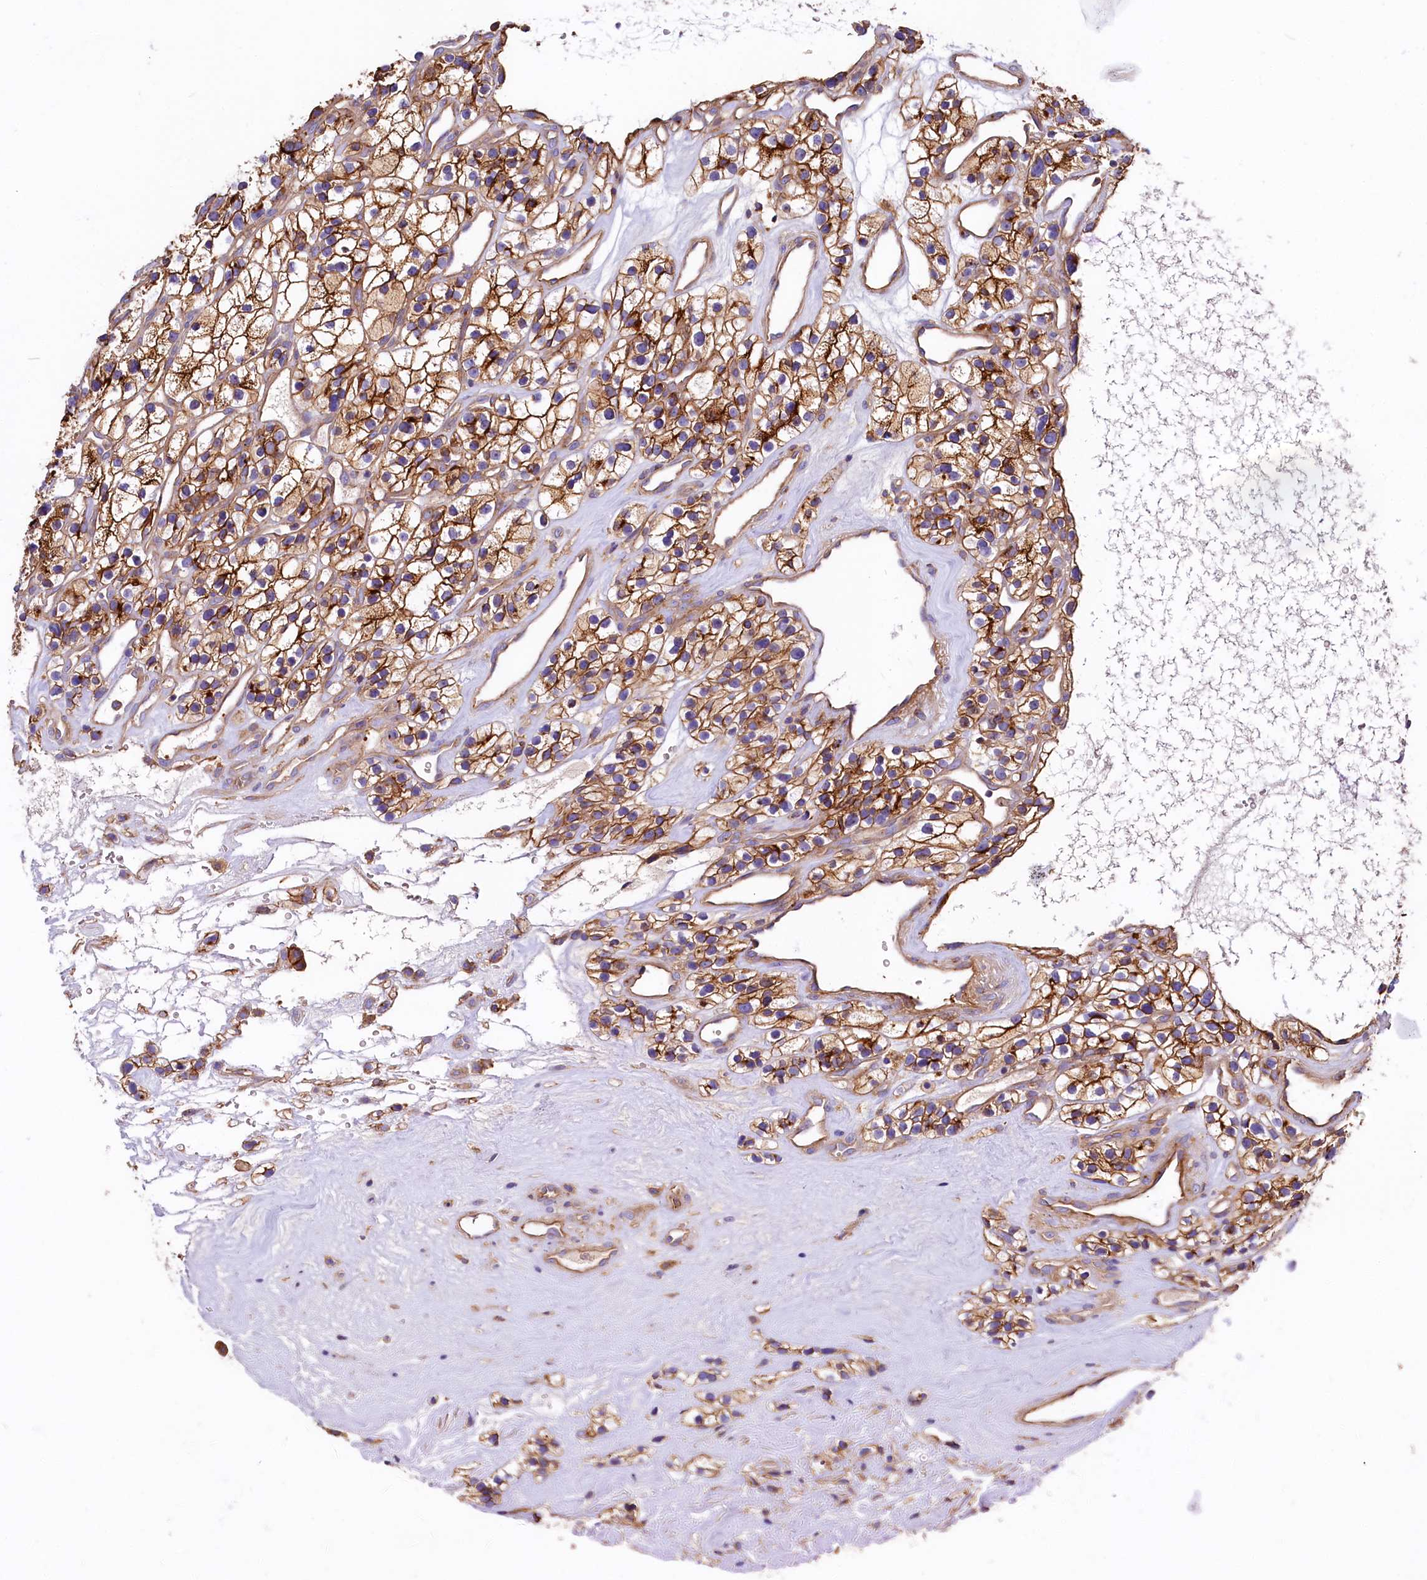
{"staining": {"intensity": "strong", "quantity": ">75%", "location": "cytoplasmic/membranous"}, "tissue": "renal cancer", "cell_type": "Tumor cells", "image_type": "cancer", "snomed": [{"axis": "morphology", "description": "Adenocarcinoma, NOS"}, {"axis": "topography", "description": "Kidney"}], "caption": "The immunohistochemical stain shows strong cytoplasmic/membranous positivity in tumor cells of renal adenocarcinoma tissue. (DAB IHC, brown staining for protein, blue staining for nuclei).", "gene": "ANO6", "patient": {"sex": "female", "age": 57}}